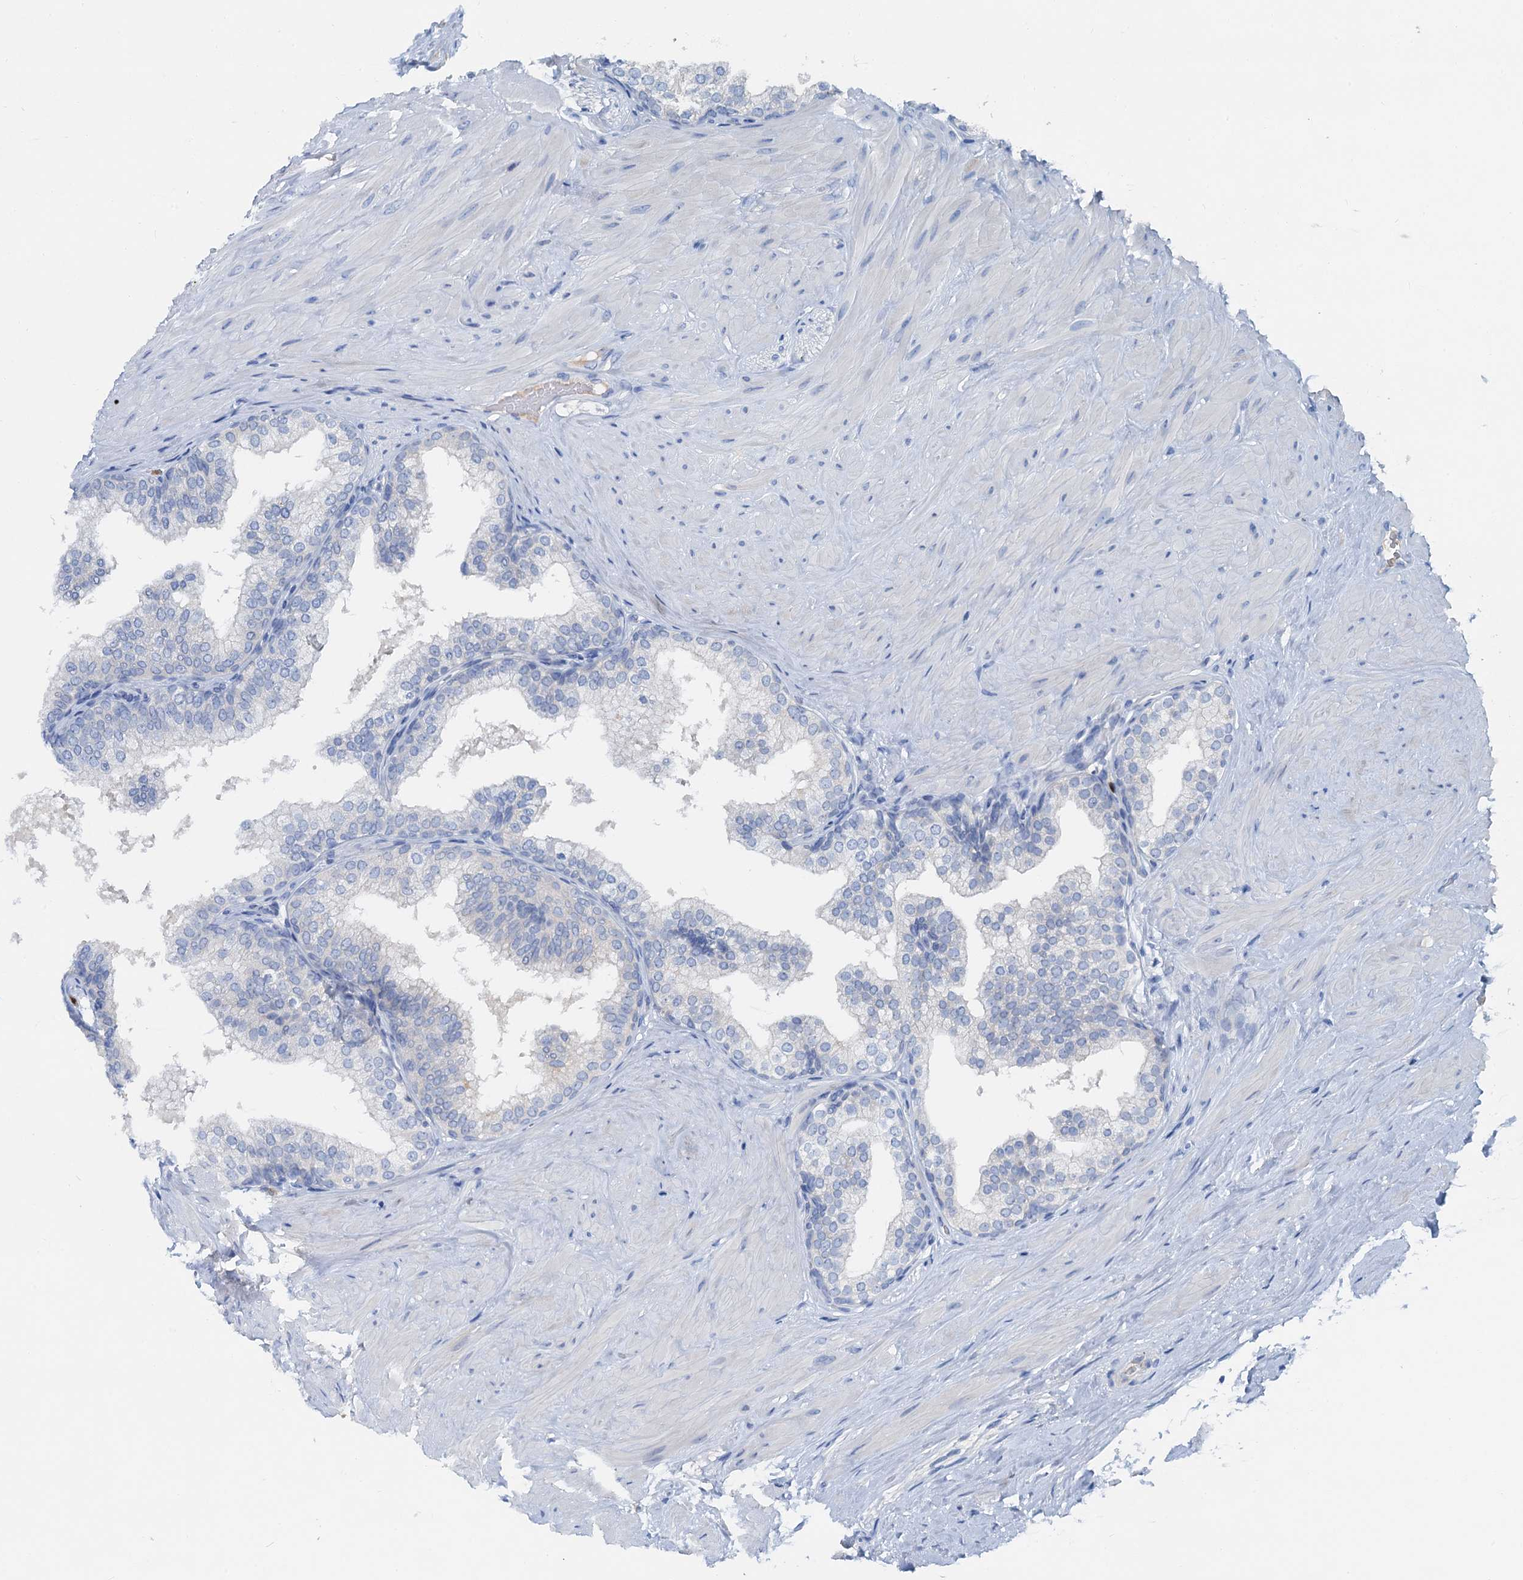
{"staining": {"intensity": "negative", "quantity": "none", "location": "none"}, "tissue": "prostate", "cell_type": "Glandular cells", "image_type": "normal", "snomed": [{"axis": "morphology", "description": "Normal tissue, NOS"}, {"axis": "topography", "description": "Prostate"}], "caption": "Immunohistochemical staining of benign human prostate reveals no significant expression in glandular cells. The staining was performed using DAB to visualize the protein expression in brown, while the nuclei were stained in blue with hematoxylin (Magnification: 20x).", "gene": "OTOA", "patient": {"sex": "male", "age": 60}}